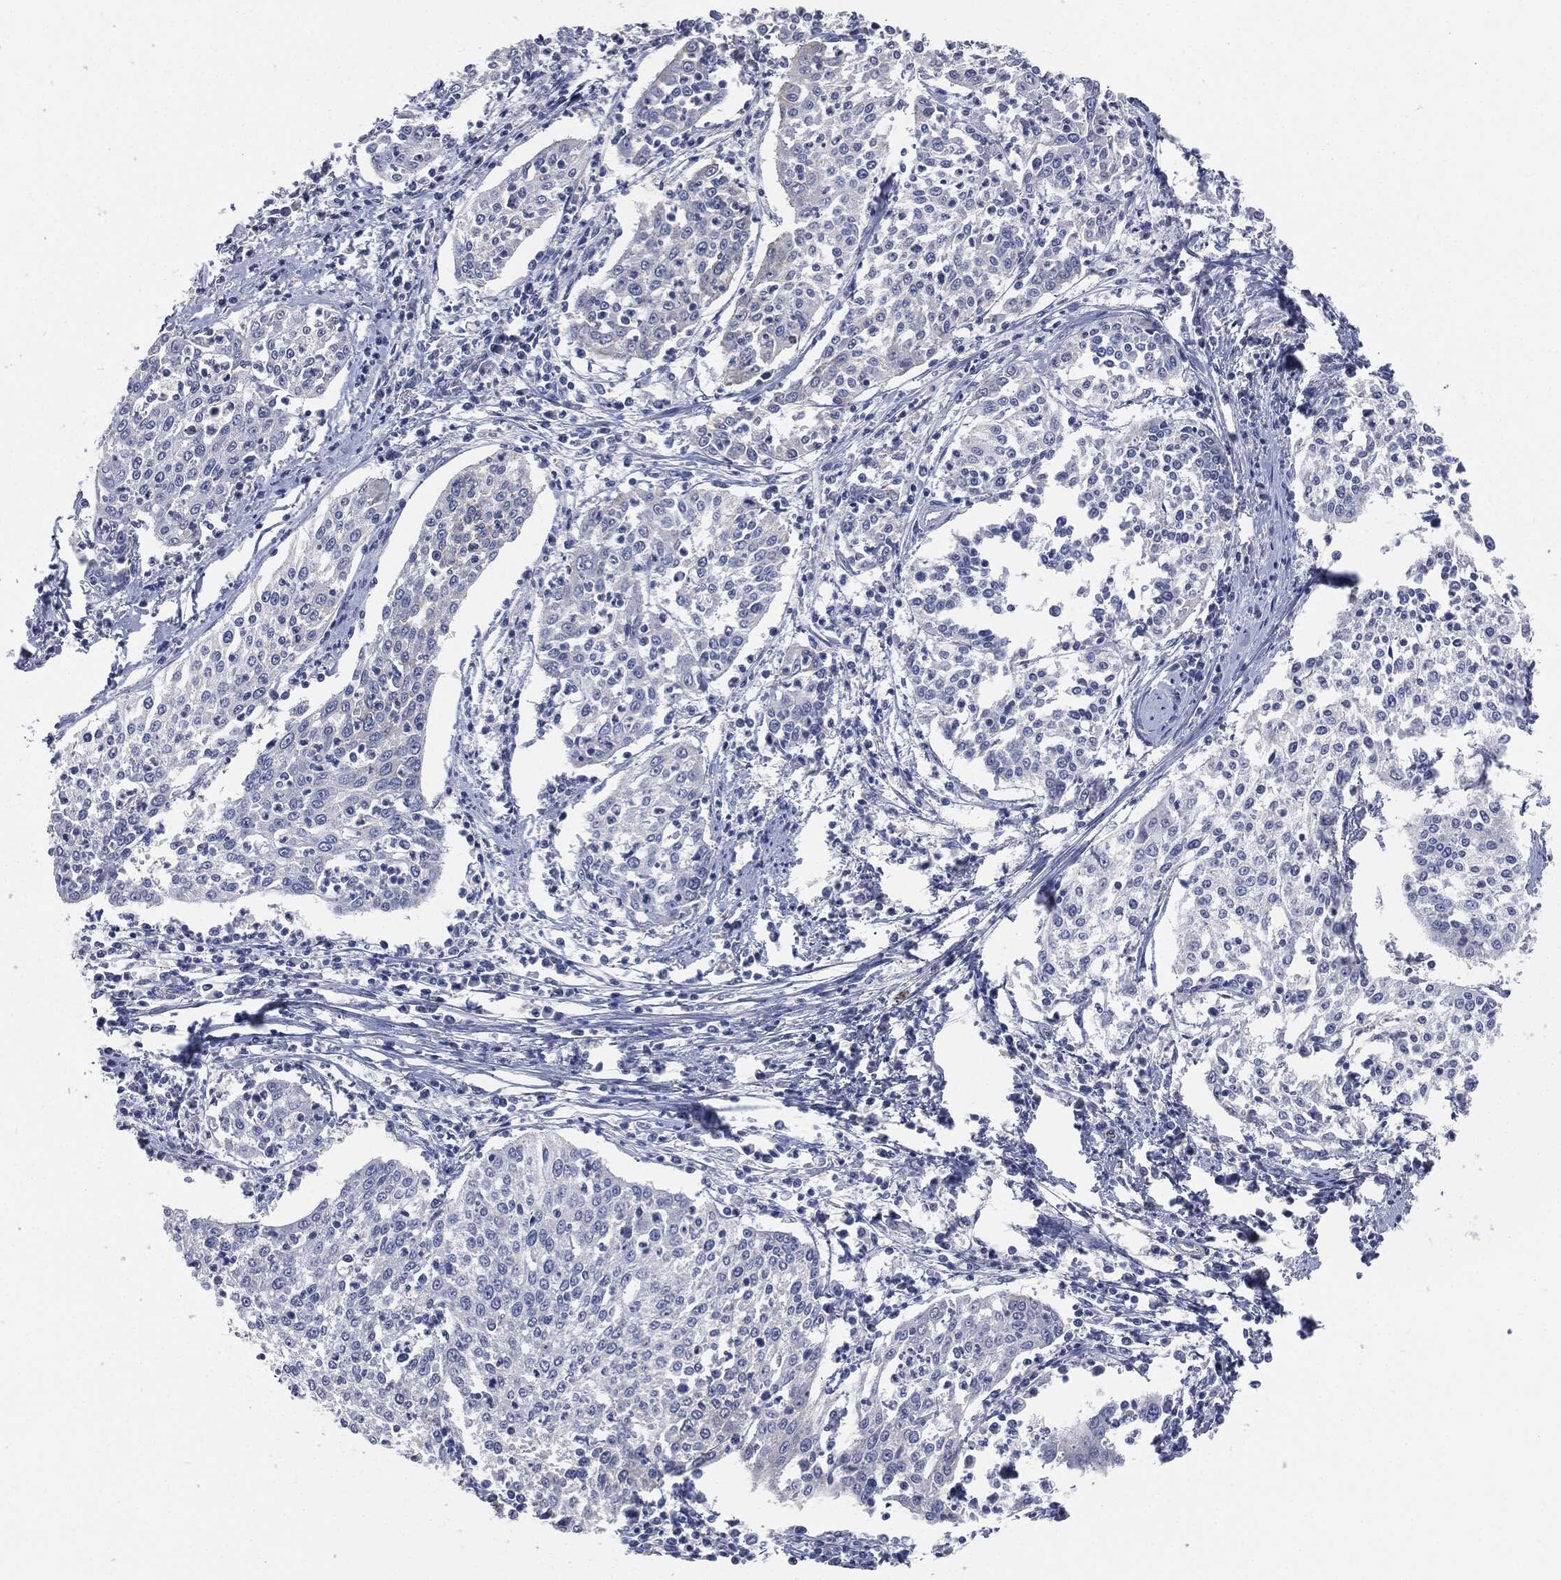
{"staining": {"intensity": "negative", "quantity": "none", "location": "none"}, "tissue": "cervical cancer", "cell_type": "Tumor cells", "image_type": "cancer", "snomed": [{"axis": "morphology", "description": "Squamous cell carcinoma, NOS"}, {"axis": "topography", "description": "Cervix"}], "caption": "The histopathology image displays no significant staining in tumor cells of squamous cell carcinoma (cervical). (DAB (3,3'-diaminobenzidine) IHC visualized using brightfield microscopy, high magnification).", "gene": "APOB", "patient": {"sex": "female", "age": 41}}